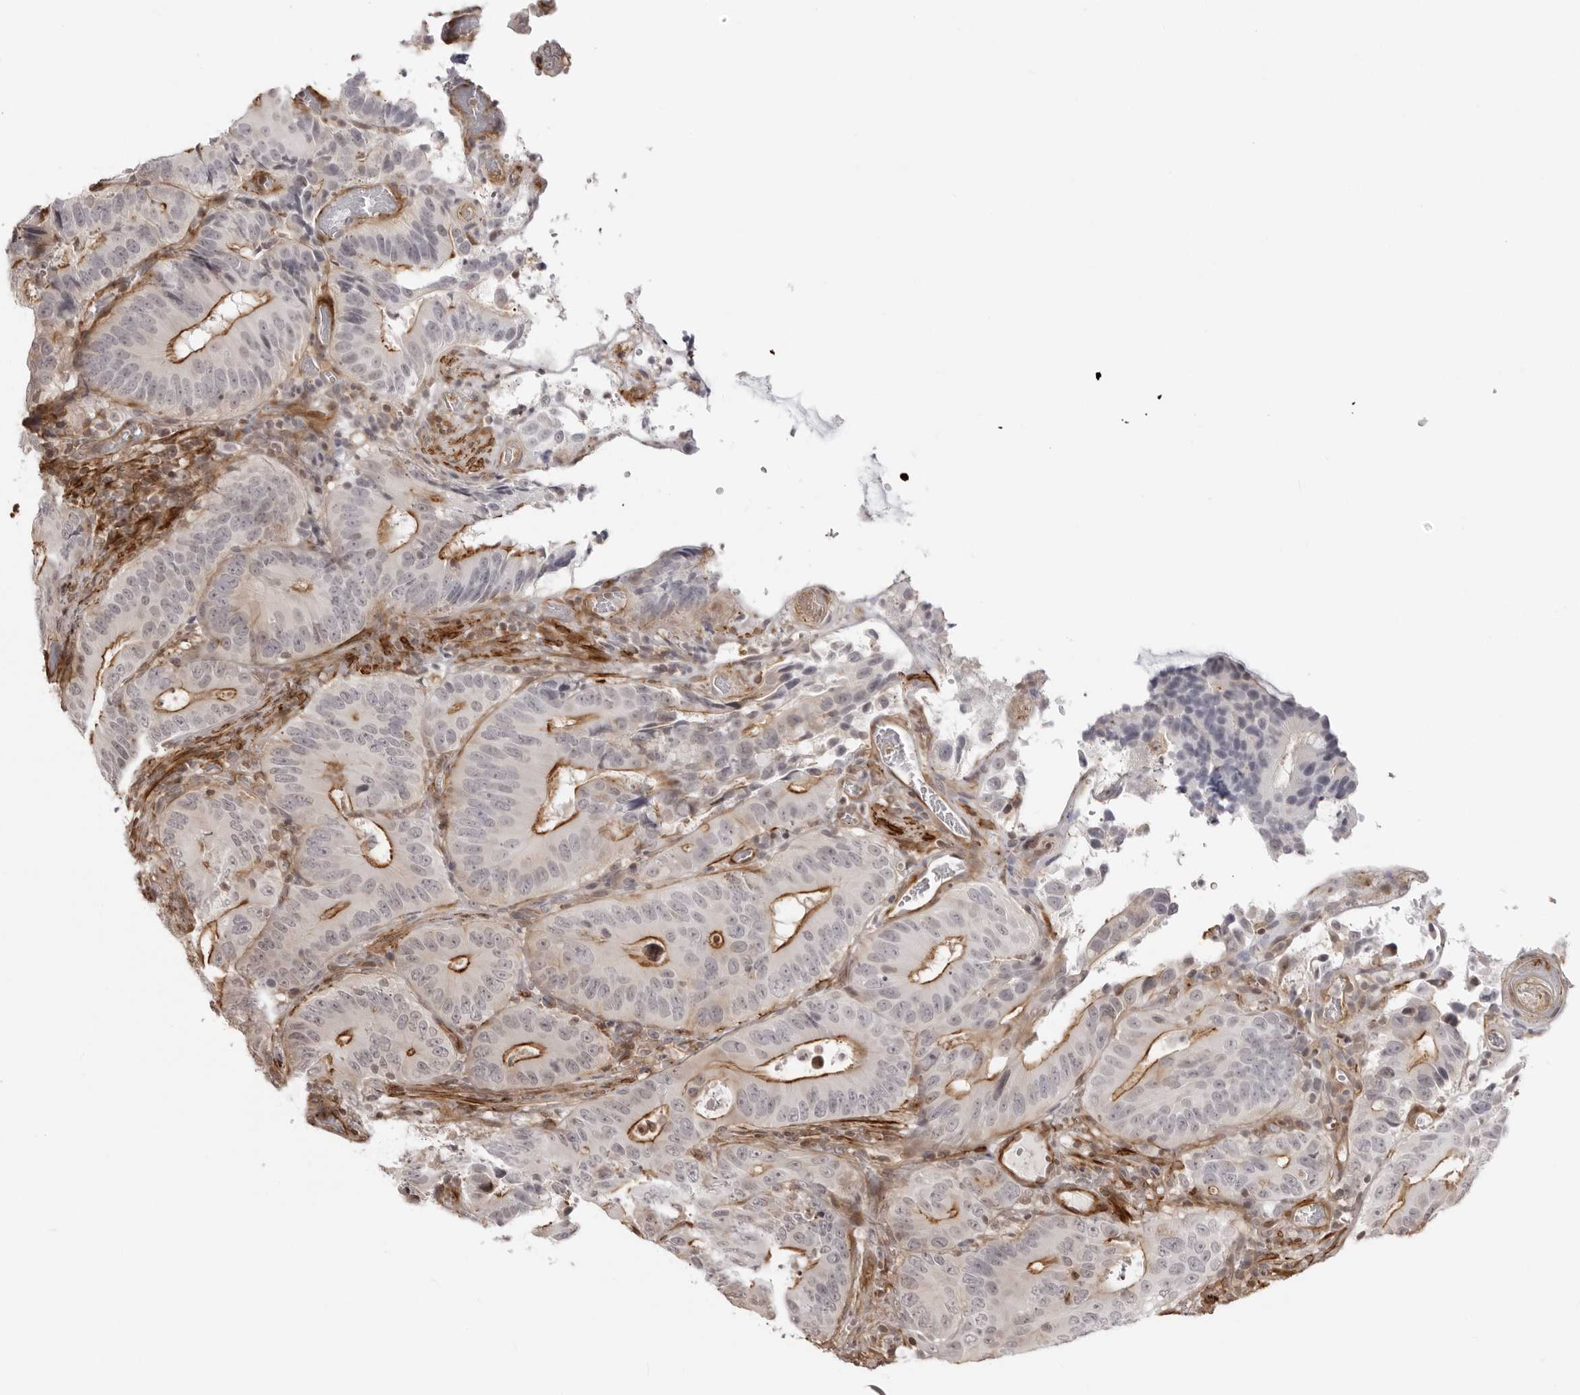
{"staining": {"intensity": "moderate", "quantity": "25%-75%", "location": "cytoplasmic/membranous"}, "tissue": "colorectal cancer", "cell_type": "Tumor cells", "image_type": "cancer", "snomed": [{"axis": "morphology", "description": "Adenocarcinoma, NOS"}, {"axis": "topography", "description": "Colon"}], "caption": "Colorectal cancer (adenocarcinoma) stained with immunohistochemistry displays moderate cytoplasmic/membranous staining in about 25%-75% of tumor cells.", "gene": "UNK", "patient": {"sex": "male", "age": 83}}